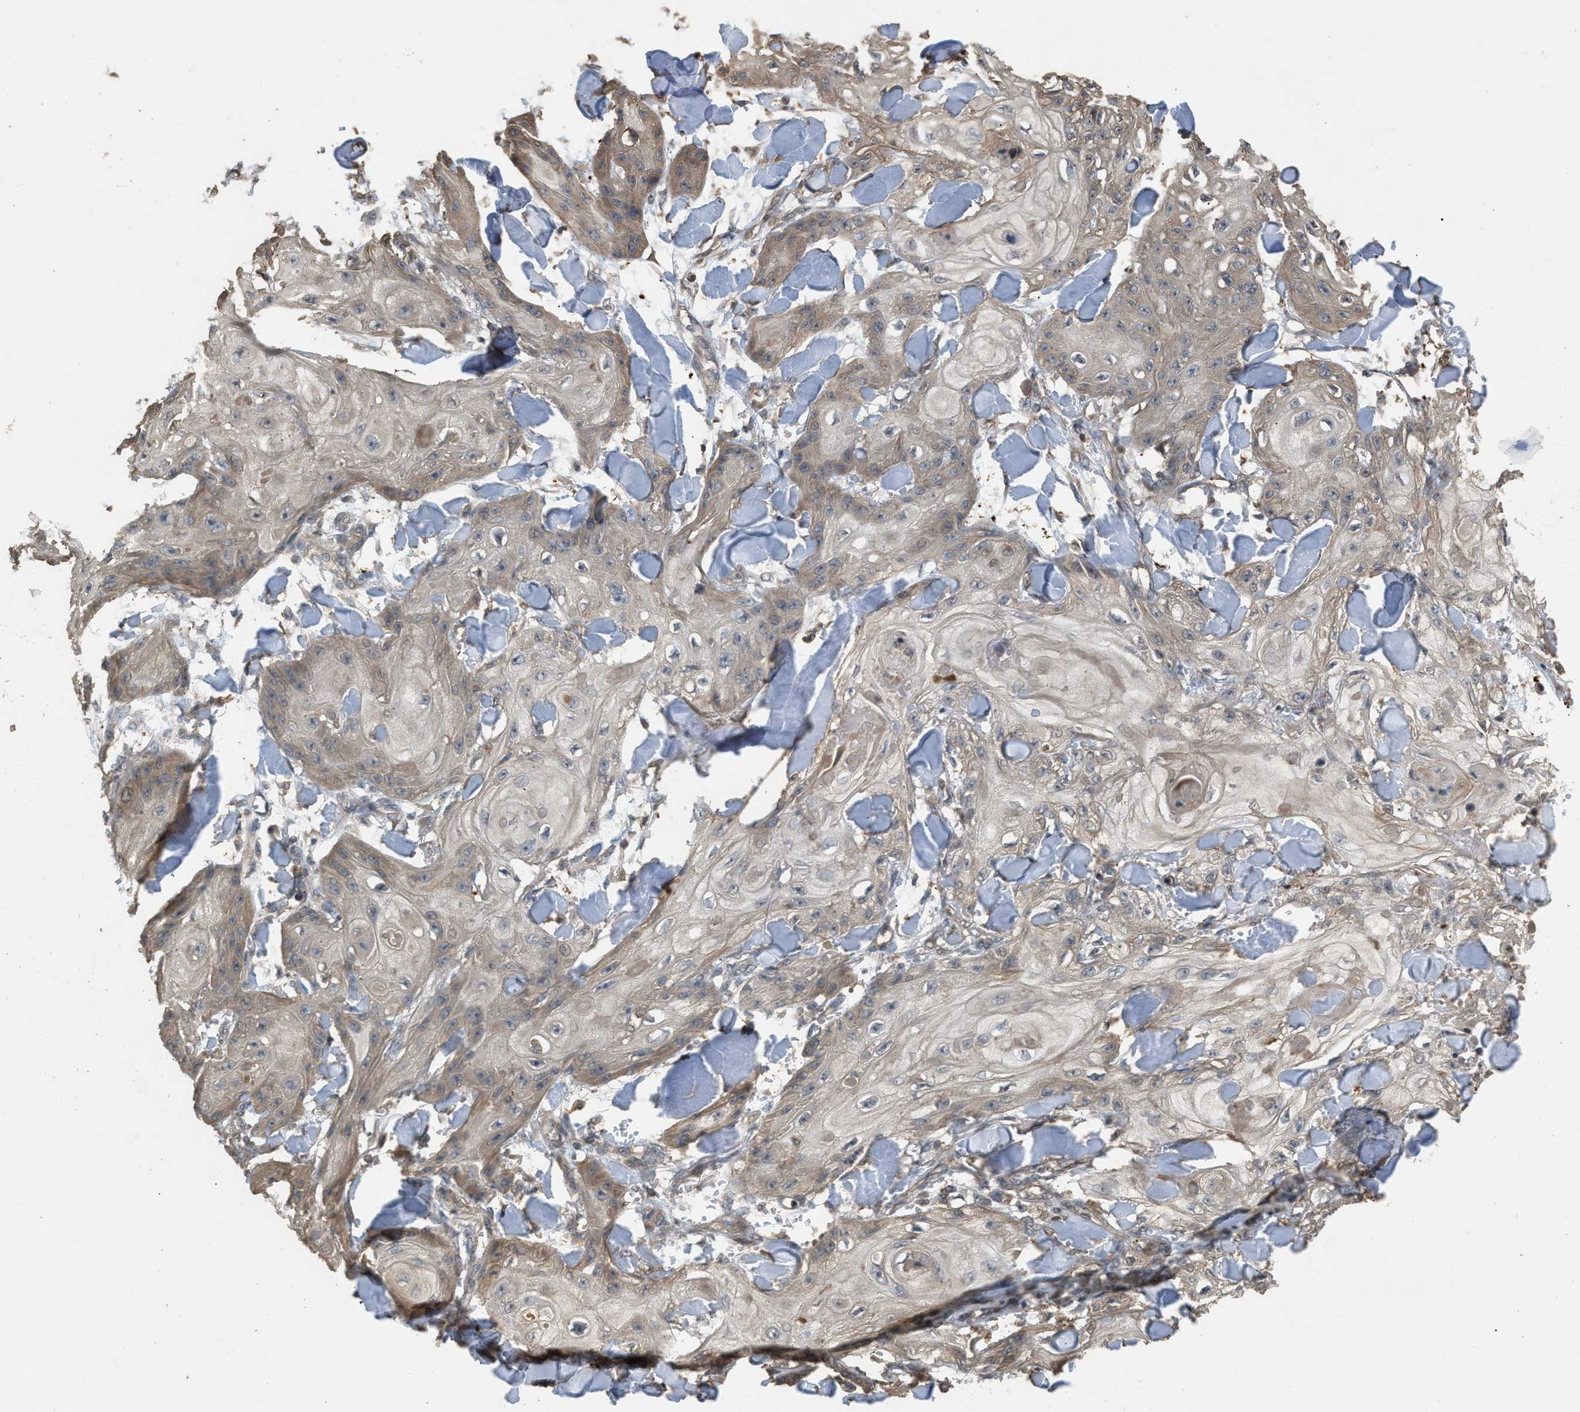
{"staining": {"intensity": "weak", "quantity": "<25%", "location": "cytoplasmic/membranous"}, "tissue": "skin cancer", "cell_type": "Tumor cells", "image_type": "cancer", "snomed": [{"axis": "morphology", "description": "Squamous cell carcinoma, NOS"}, {"axis": "topography", "description": "Skin"}], "caption": "Immunohistochemistry (IHC) micrograph of human skin squamous cell carcinoma stained for a protein (brown), which exhibits no expression in tumor cells. (DAB immunohistochemistry with hematoxylin counter stain).", "gene": "ARHGDIA", "patient": {"sex": "male", "age": 74}}